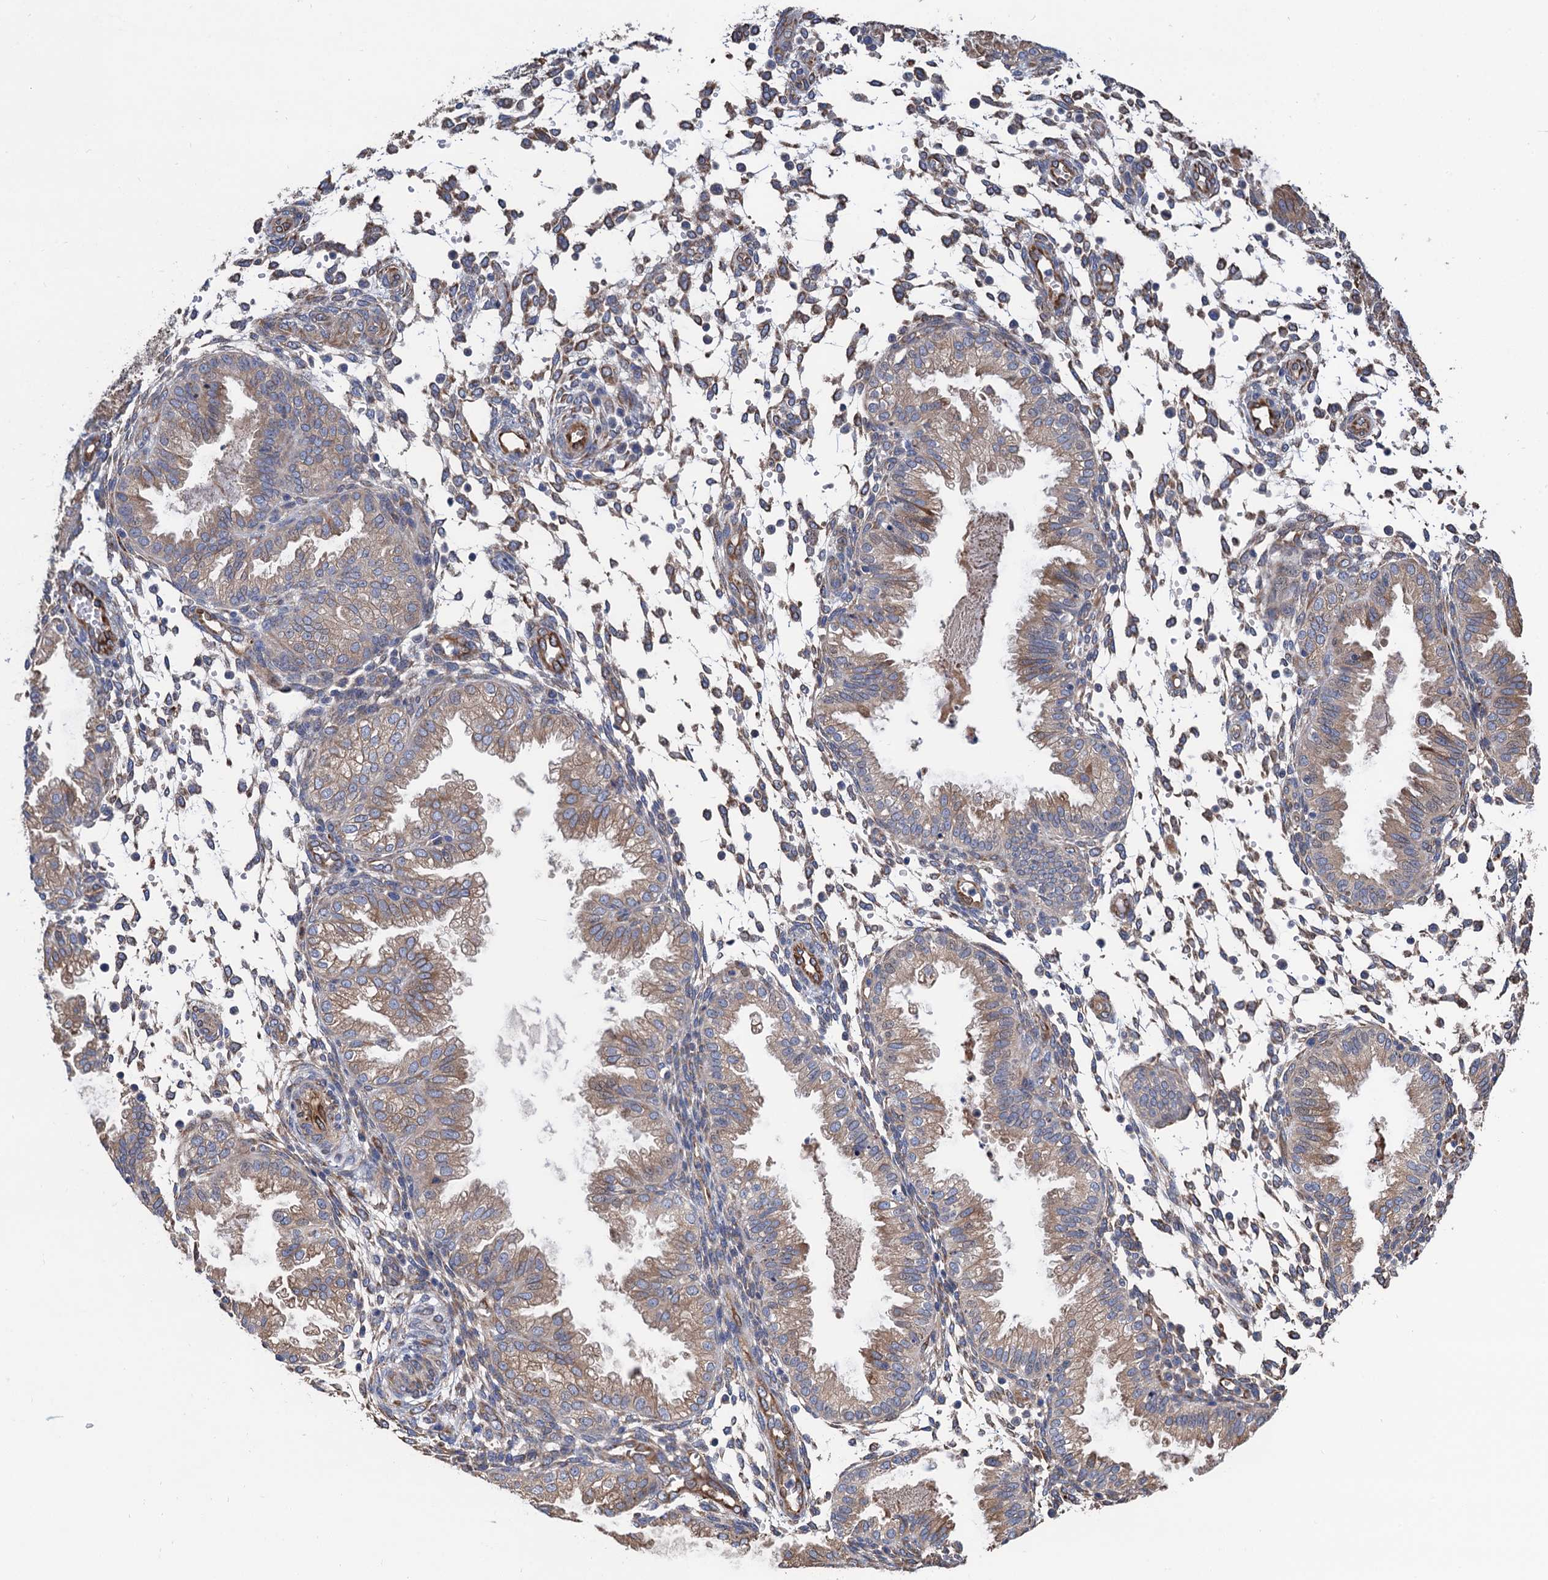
{"staining": {"intensity": "weak", "quantity": "25%-75%", "location": "cytoplasmic/membranous"}, "tissue": "endometrium", "cell_type": "Cells in endometrial stroma", "image_type": "normal", "snomed": [{"axis": "morphology", "description": "Normal tissue, NOS"}, {"axis": "topography", "description": "Endometrium"}], "caption": "Immunohistochemical staining of benign human endometrium demonstrates 25%-75% levels of weak cytoplasmic/membranous protein staining in about 25%-75% of cells in endometrial stroma.", "gene": "CNNM1", "patient": {"sex": "female", "age": 33}}